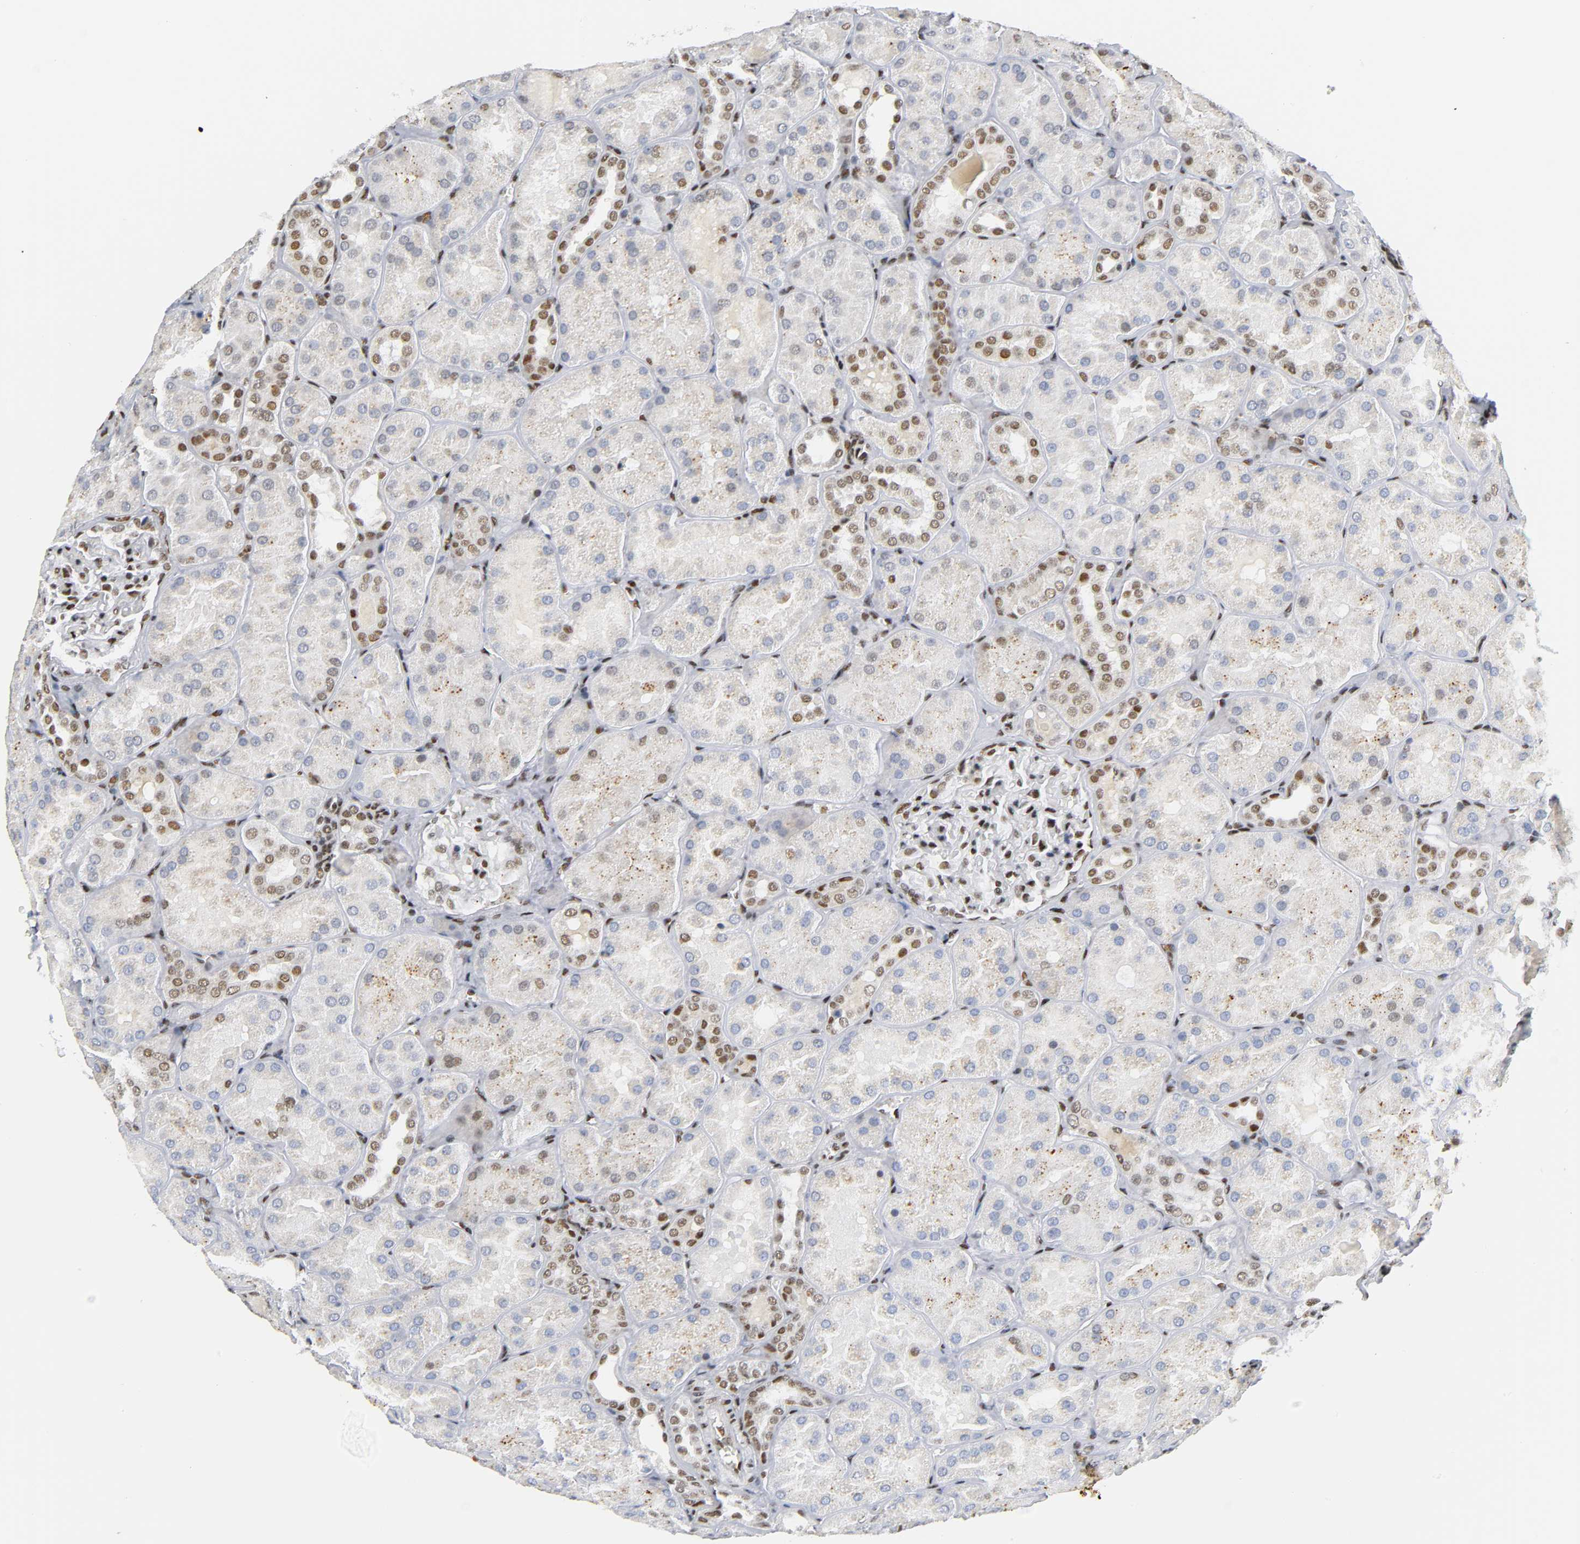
{"staining": {"intensity": "moderate", "quantity": ">75%", "location": "nuclear"}, "tissue": "kidney", "cell_type": "Cells in glomeruli", "image_type": "normal", "snomed": [{"axis": "morphology", "description": "Normal tissue, NOS"}, {"axis": "topography", "description": "Kidney"}], "caption": "A medium amount of moderate nuclear expression is identified in about >75% of cells in glomeruli in benign kidney. (DAB IHC with brightfield microscopy, high magnification).", "gene": "CREBBP", "patient": {"sex": "male", "age": 28}}